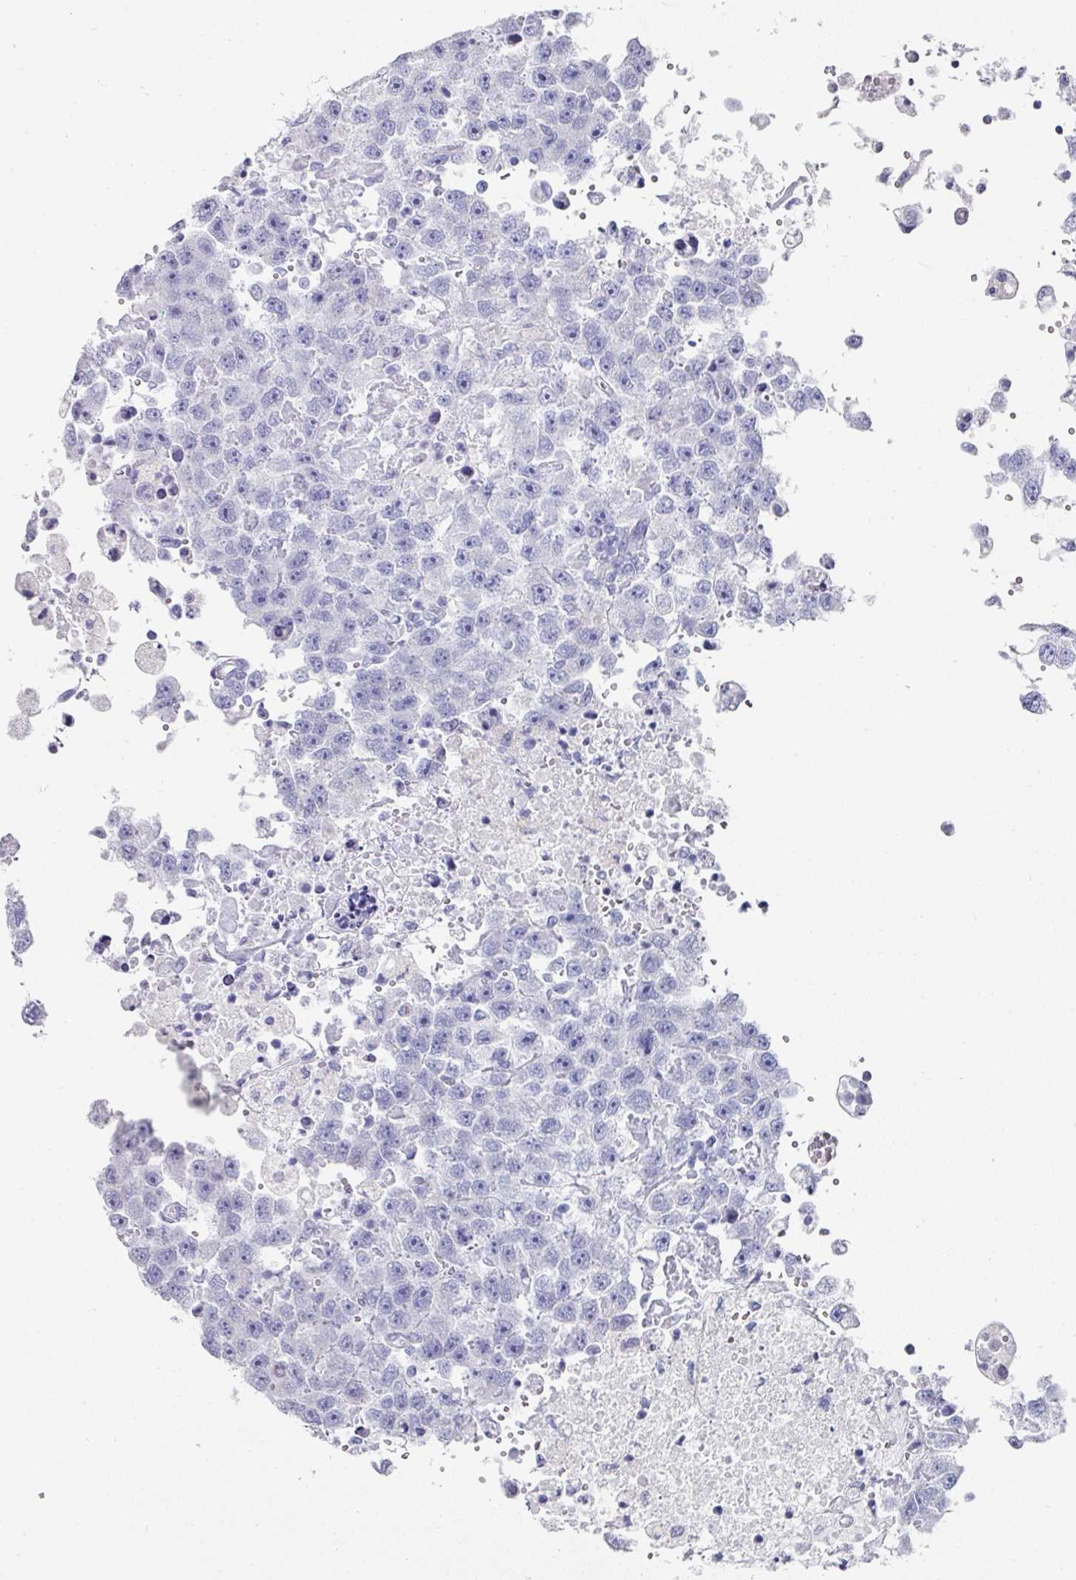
{"staining": {"intensity": "negative", "quantity": "none", "location": "none"}, "tissue": "testis cancer", "cell_type": "Tumor cells", "image_type": "cancer", "snomed": [{"axis": "morphology", "description": "Carcinoma, Embryonal, NOS"}, {"axis": "topography", "description": "Testis"}], "caption": "Human embryonal carcinoma (testis) stained for a protein using immunohistochemistry (IHC) reveals no expression in tumor cells.", "gene": "SETBP1", "patient": {"sex": "male", "age": 83}}